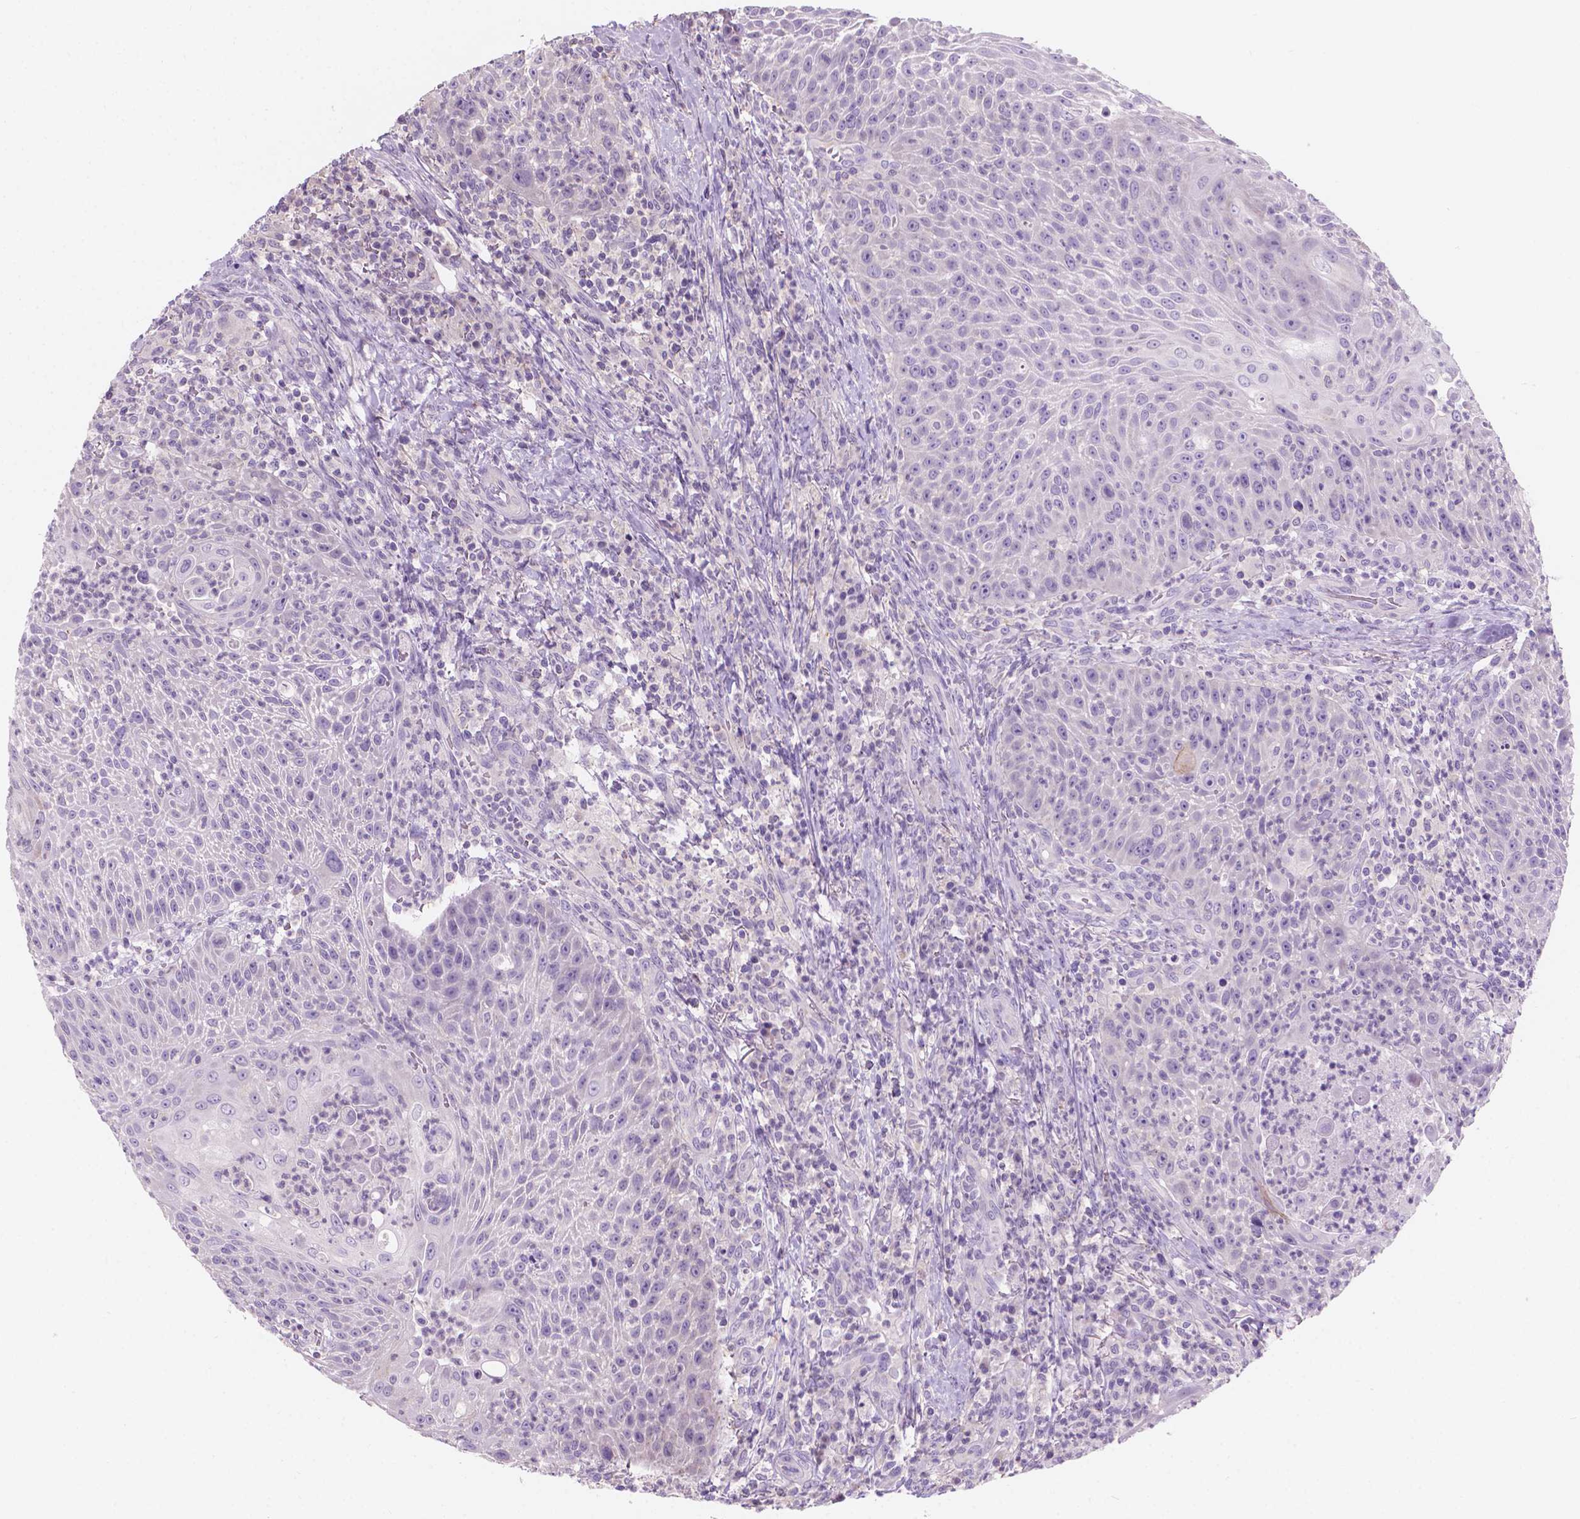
{"staining": {"intensity": "moderate", "quantity": "<25%", "location": "cytoplasmic/membranous"}, "tissue": "head and neck cancer", "cell_type": "Tumor cells", "image_type": "cancer", "snomed": [{"axis": "morphology", "description": "Squamous cell carcinoma, NOS"}, {"axis": "topography", "description": "Head-Neck"}], "caption": "Protein staining shows moderate cytoplasmic/membranous positivity in approximately <25% of tumor cells in head and neck cancer.", "gene": "SBSN", "patient": {"sex": "male", "age": 69}}